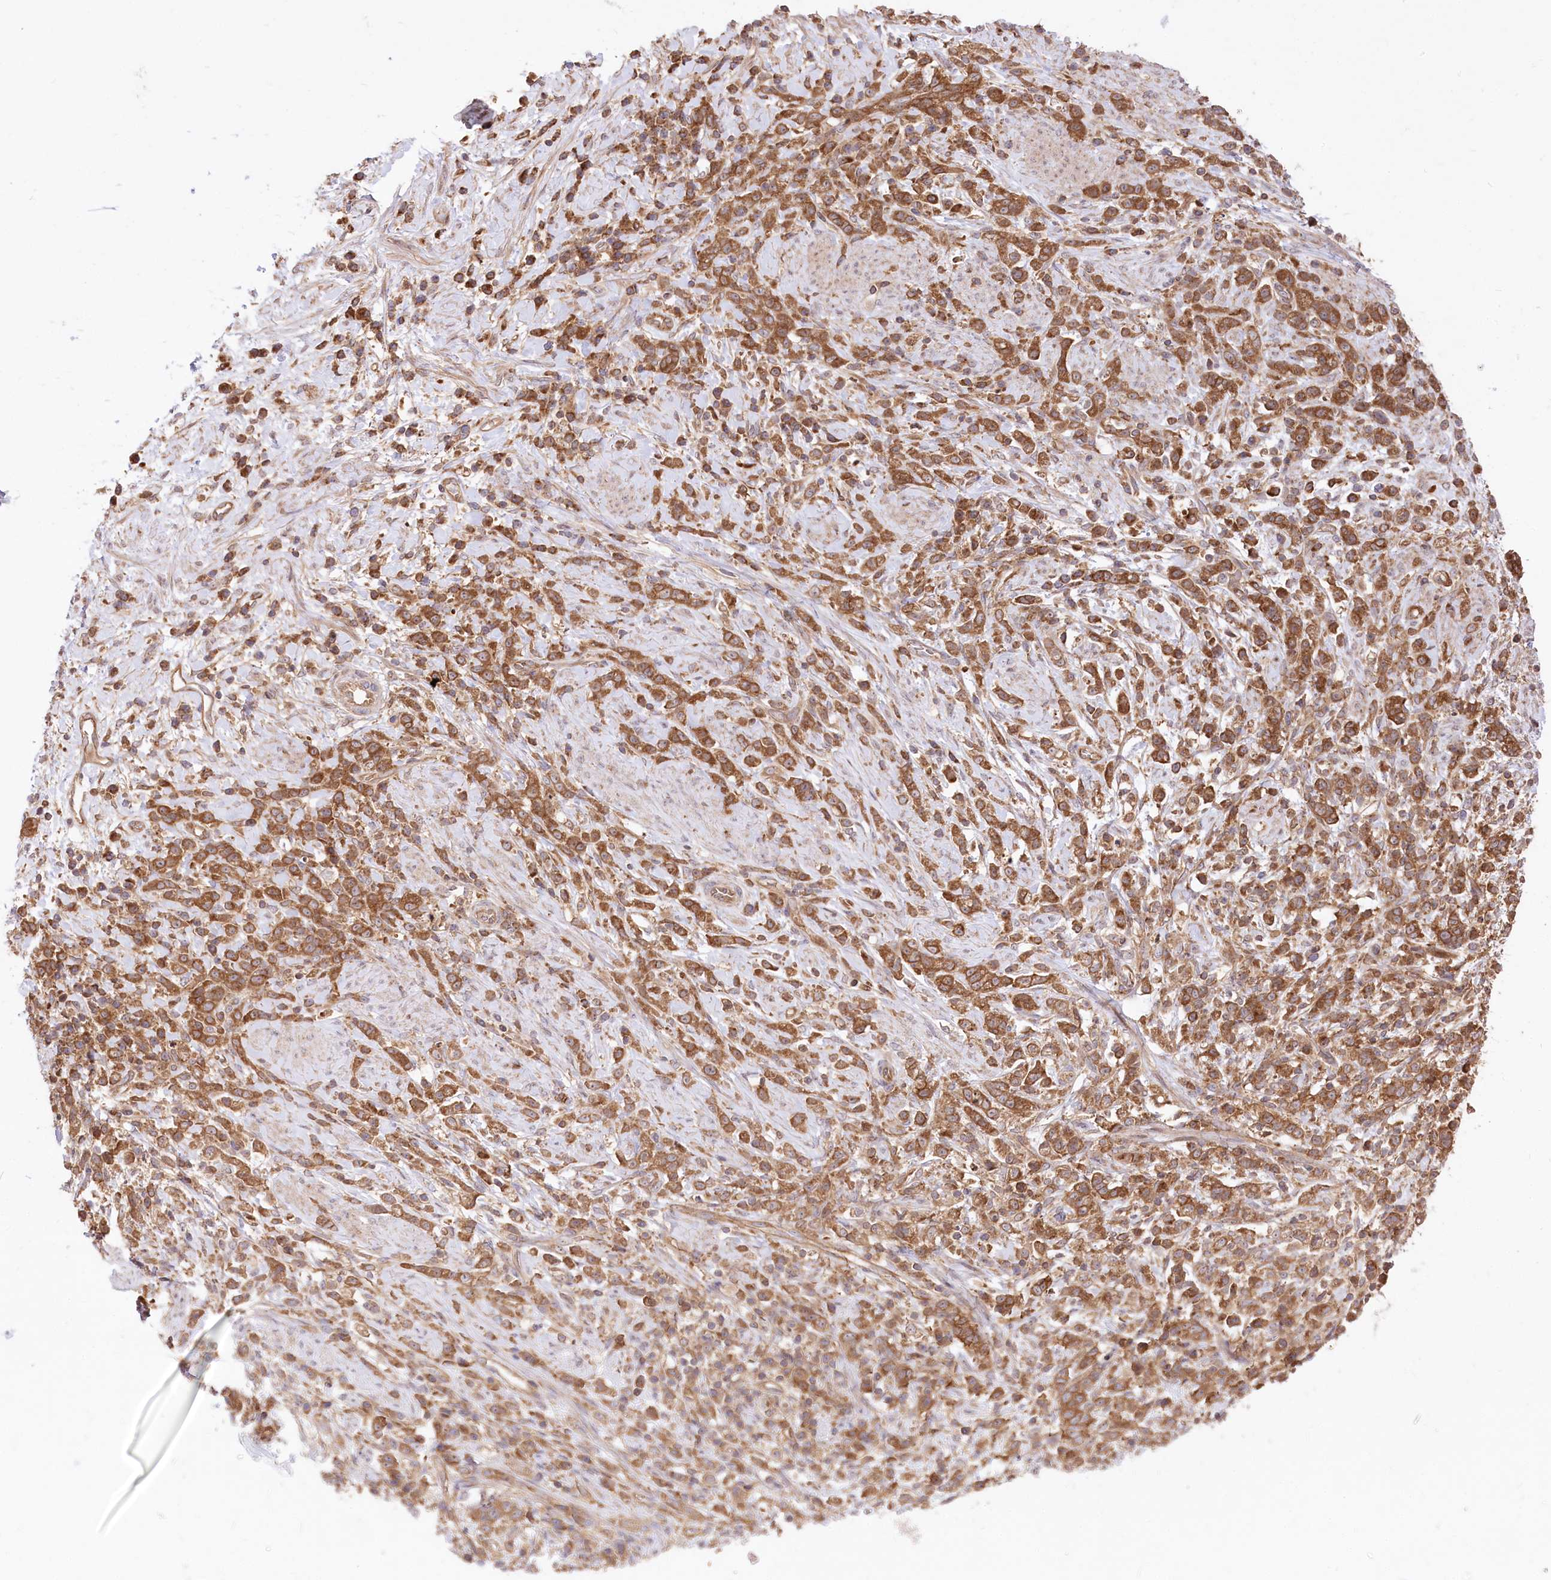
{"staining": {"intensity": "moderate", "quantity": ">75%", "location": "cytoplasmic/membranous"}, "tissue": "stomach cancer", "cell_type": "Tumor cells", "image_type": "cancer", "snomed": [{"axis": "morphology", "description": "Adenocarcinoma, NOS"}, {"axis": "topography", "description": "Stomach"}], "caption": "Stomach cancer stained for a protein displays moderate cytoplasmic/membranous positivity in tumor cells. Immunohistochemistry stains the protein in brown and the nuclei are stained blue.", "gene": "XYLB", "patient": {"sex": "female", "age": 60}}